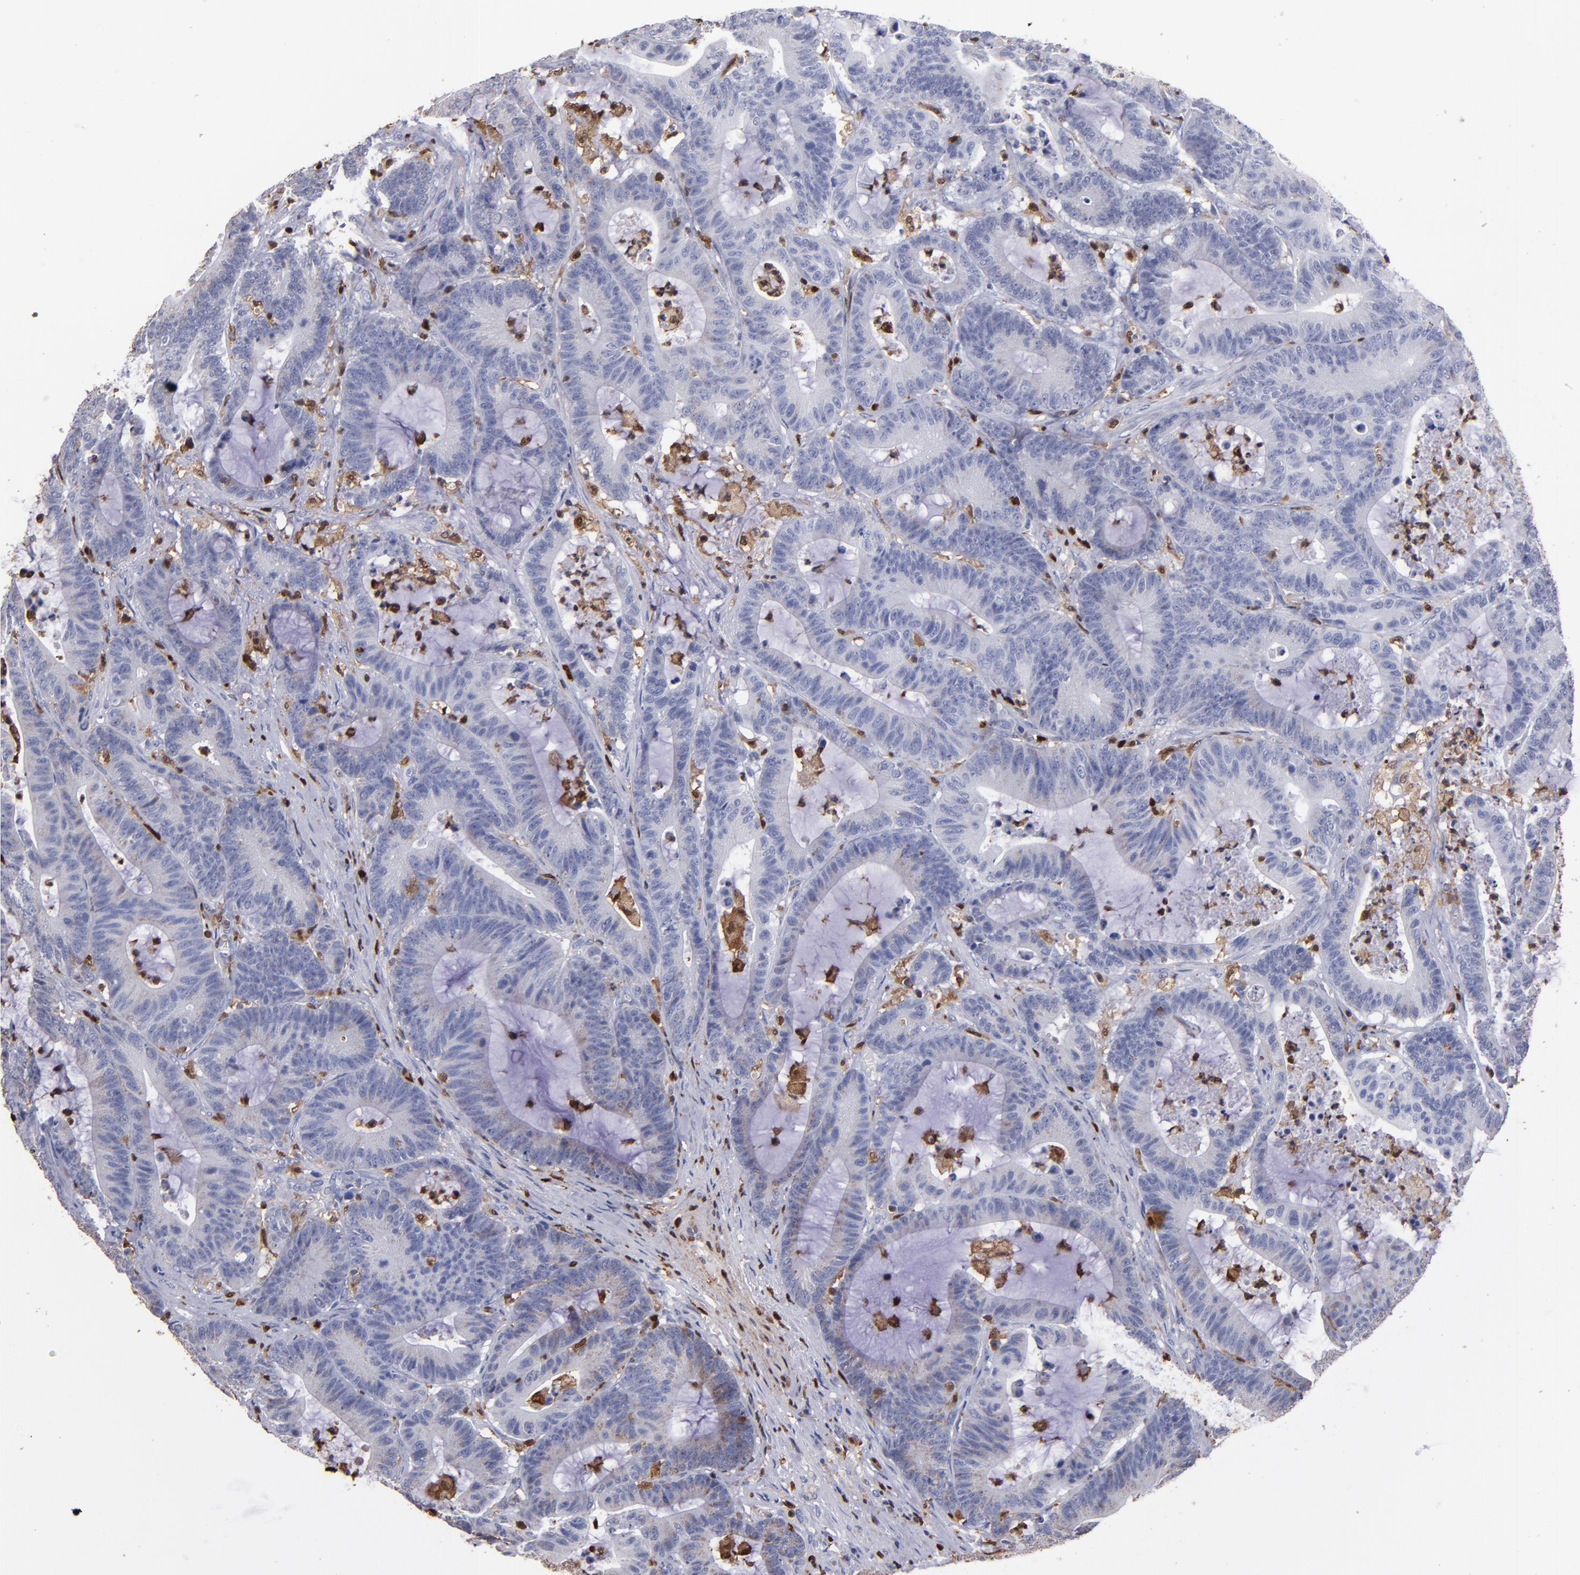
{"staining": {"intensity": "negative", "quantity": "none", "location": "none"}, "tissue": "colorectal cancer", "cell_type": "Tumor cells", "image_type": "cancer", "snomed": [{"axis": "morphology", "description": "Adenocarcinoma, NOS"}, {"axis": "topography", "description": "Colon"}], "caption": "High power microscopy photomicrograph of an IHC photomicrograph of colorectal cancer, revealing no significant positivity in tumor cells.", "gene": "S100A4", "patient": {"sex": "female", "age": 84}}